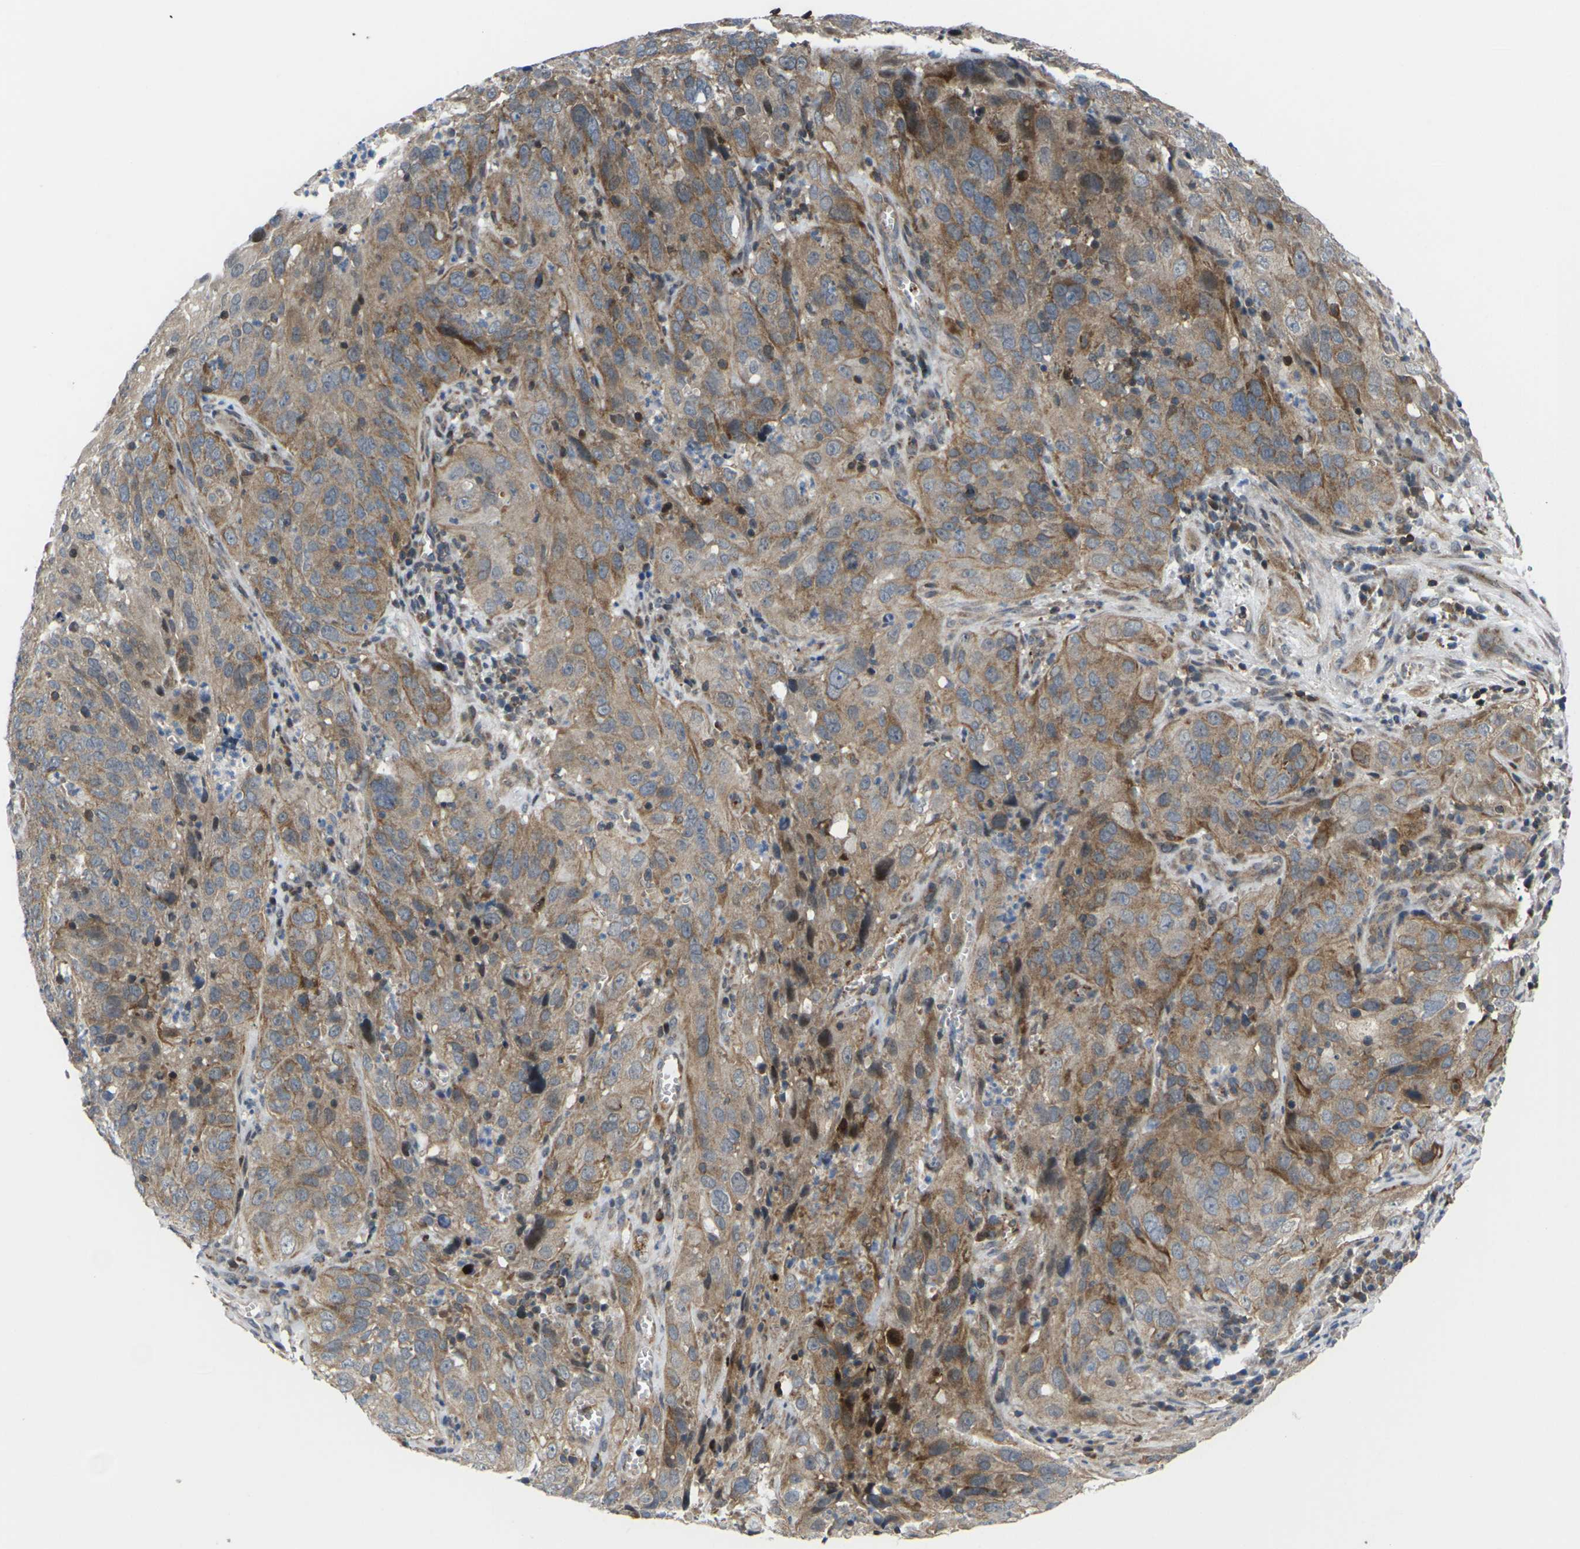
{"staining": {"intensity": "moderate", "quantity": ">75%", "location": "cytoplasmic/membranous"}, "tissue": "cervical cancer", "cell_type": "Tumor cells", "image_type": "cancer", "snomed": [{"axis": "morphology", "description": "Squamous cell carcinoma, NOS"}, {"axis": "topography", "description": "Cervix"}], "caption": "Squamous cell carcinoma (cervical) tissue displays moderate cytoplasmic/membranous staining in approximately >75% of tumor cells", "gene": "RPS6KA3", "patient": {"sex": "female", "age": 32}}